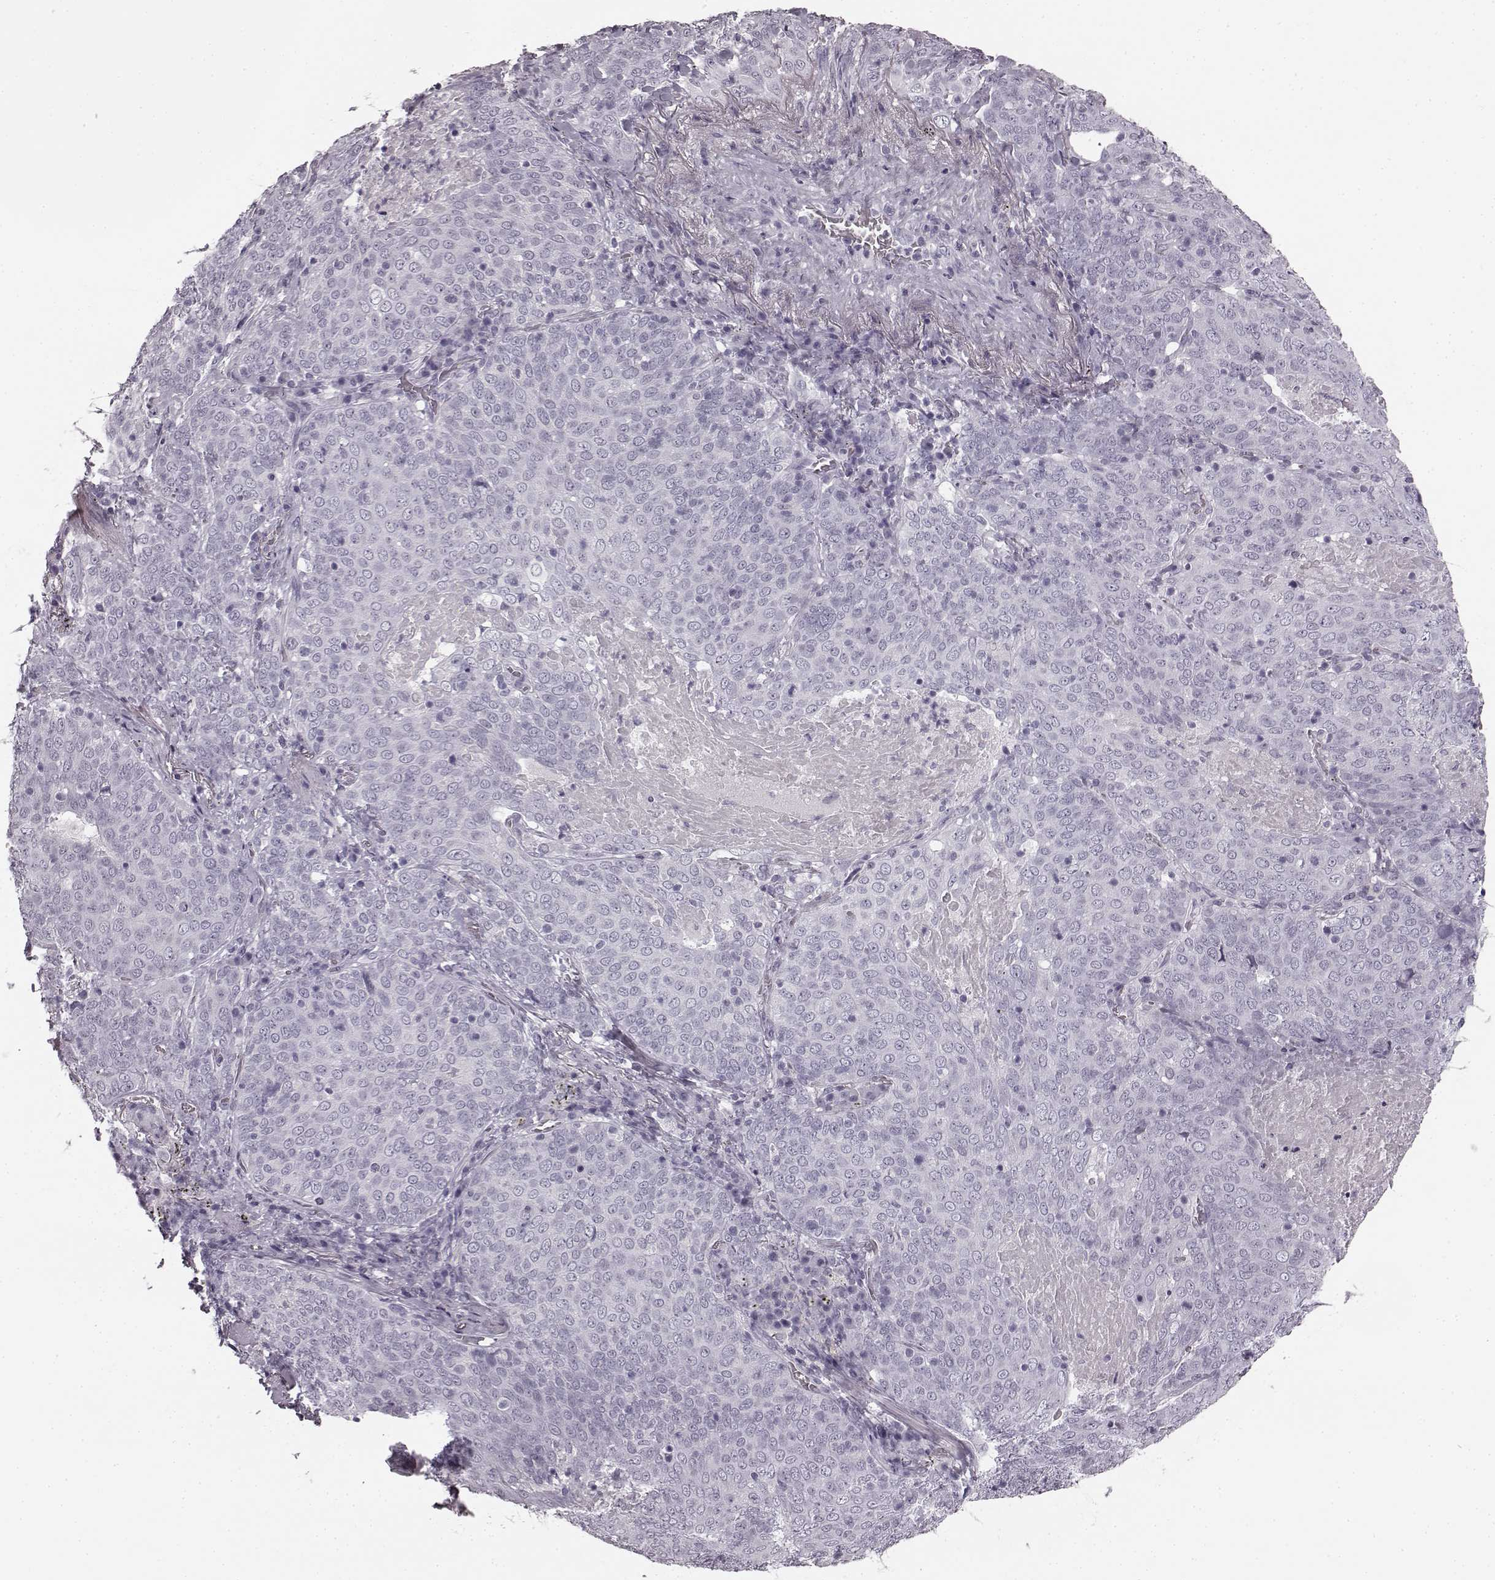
{"staining": {"intensity": "negative", "quantity": "none", "location": "none"}, "tissue": "lung cancer", "cell_type": "Tumor cells", "image_type": "cancer", "snomed": [{"axis": "morphology", "description": "Squamous cell carcinoma, NOS"}, {"axis": "topography", "description": "Lung"}], "caption": "The micrograph displays no staining of tumor cells in lung squamous cell carcinoma. (Stains: DAB immunohistochemistry with hematoxylin counter stain, Microscopy: brightfield microscopy at high magnification).", "gene": "TMPRSS15", "patient": {"sex": "male", "age": 82}}